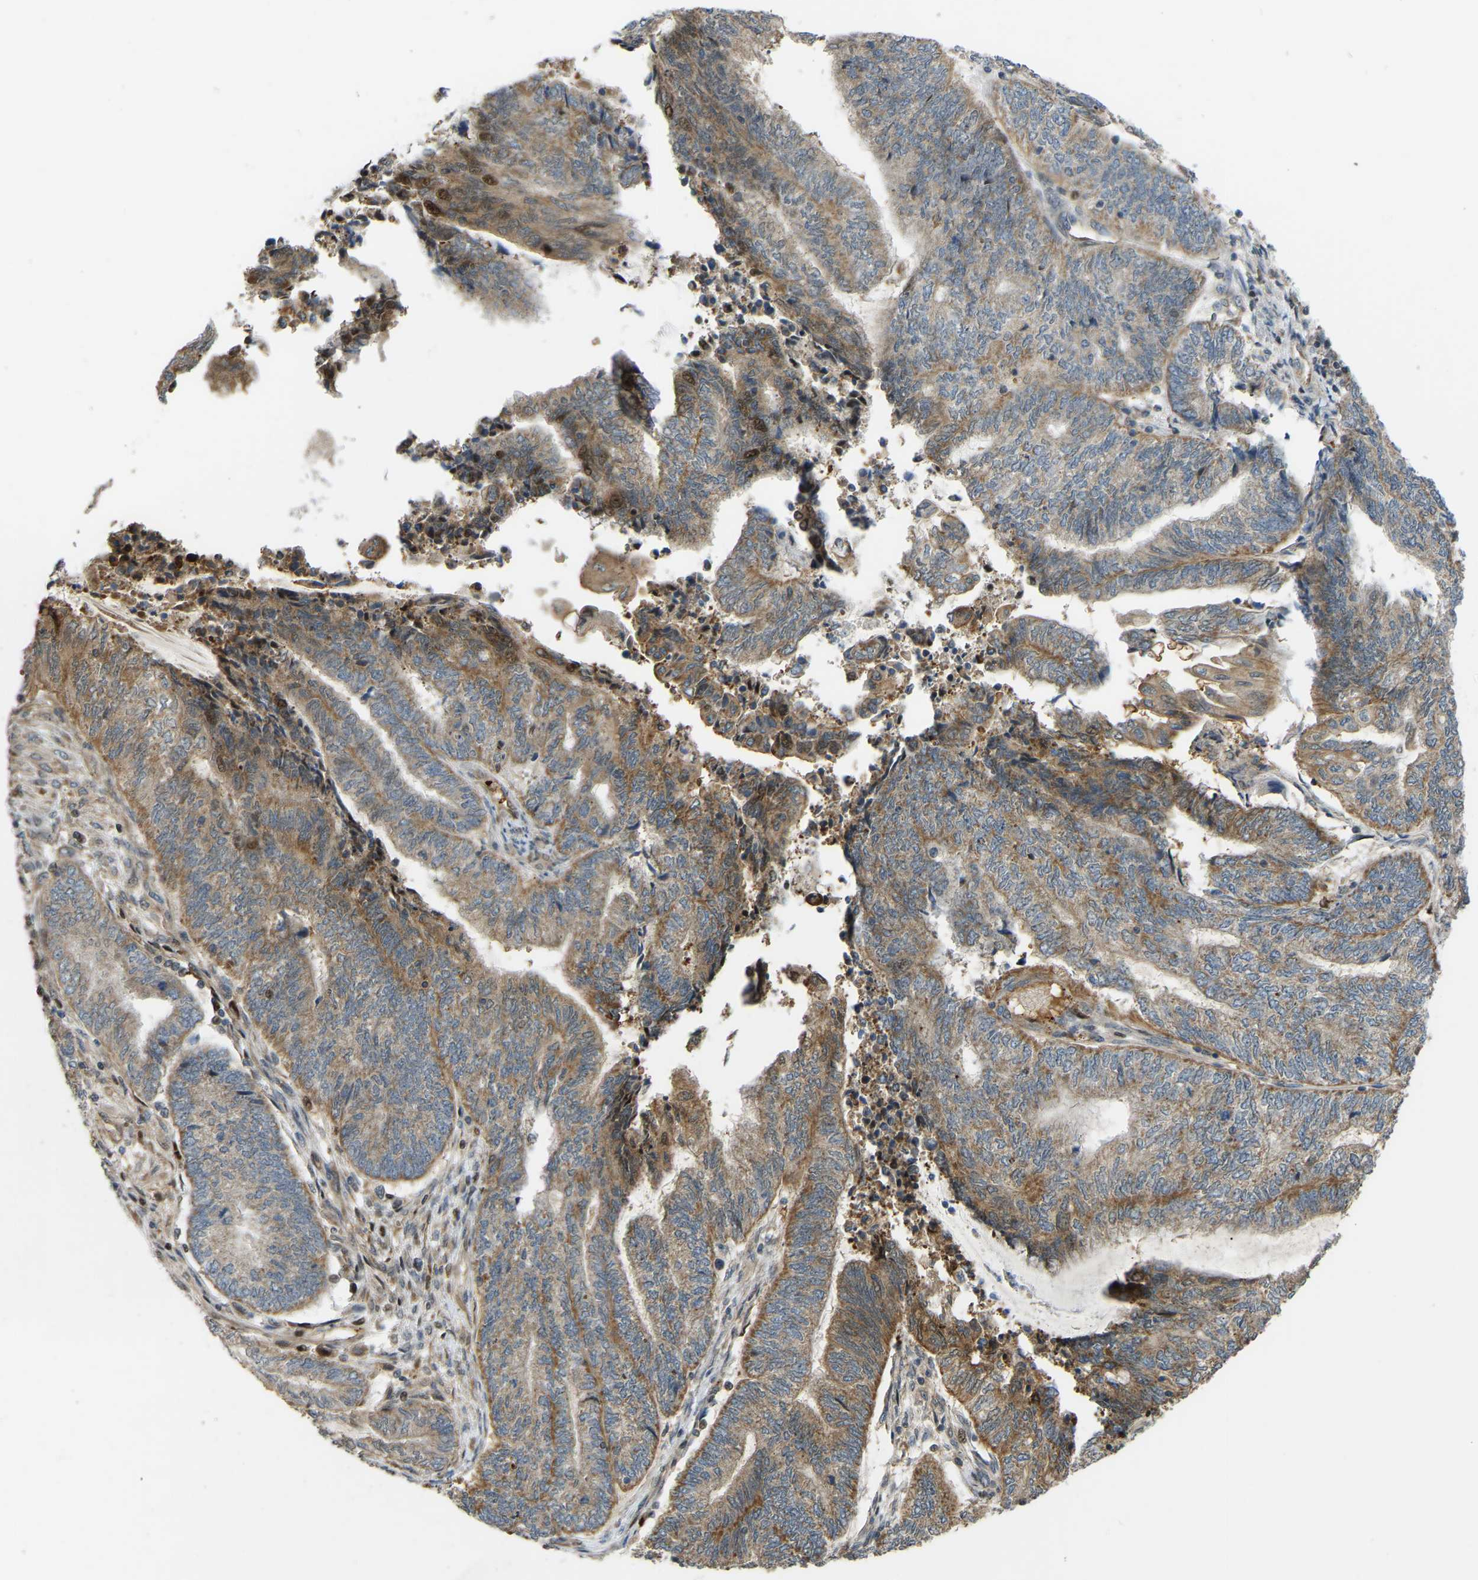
{"staining": {"intensity": "moderate", "quantity": ">75%", "location": "cytoplasmic/membranous"}, "tissue": "endometrial cancer", "cell_type": "Tumor cells", "image_type": "cancer", "snomed": [{"axis": "morphology", "description": "Adenocarcinoma, NOS"}, {"axis": "topography", "description": "Uterus"}, {"axis": "topography", "description": "Endometrium"}], "caption": "The immunohistochemical stain labels moderate cytoplasmic/membranous expression in tumor cells of endometrial cancer tissue.", "gene": "C21orf91", "patient": {"sex": "female", "age": 70}}